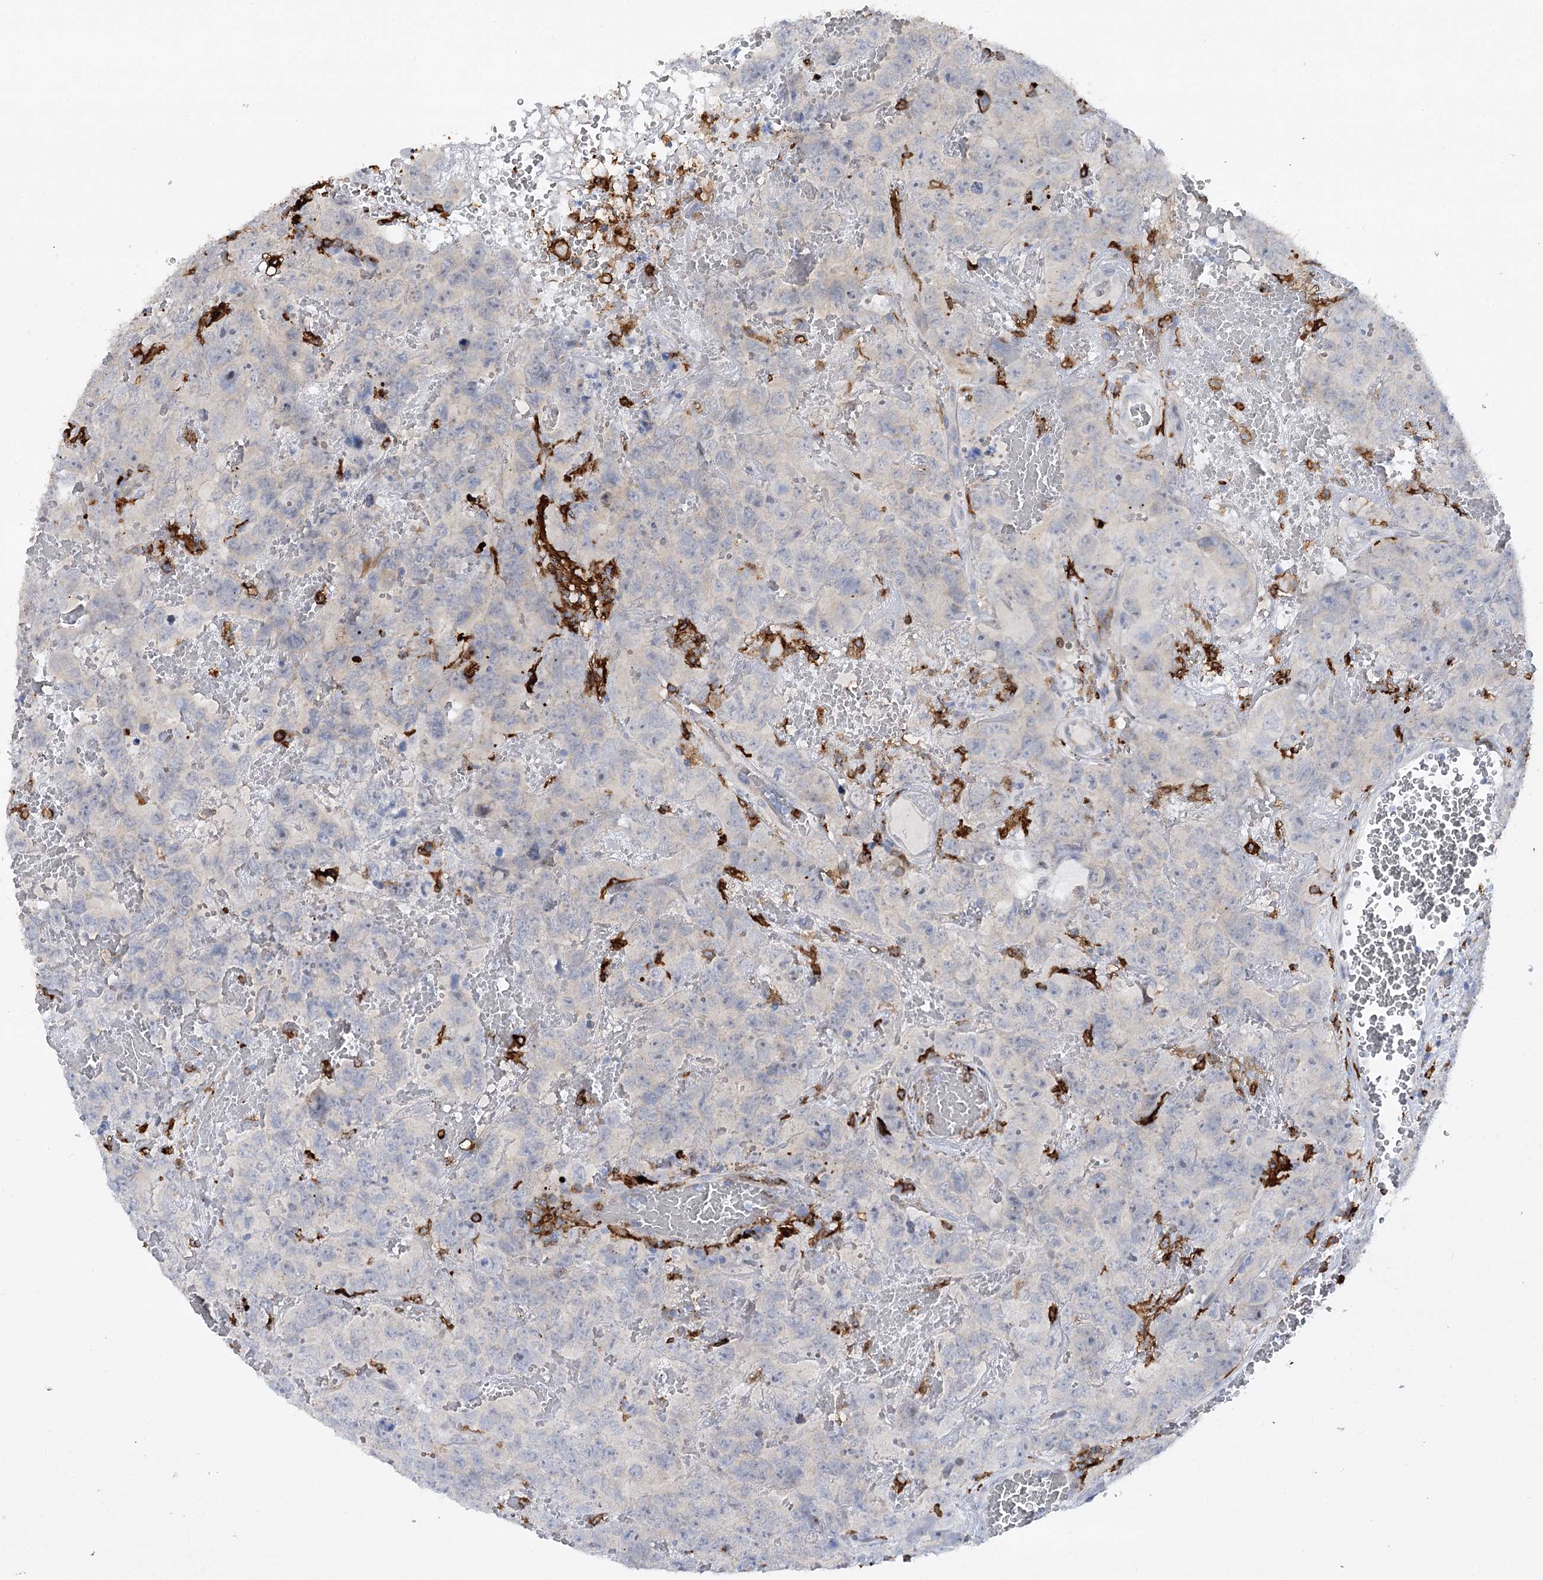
{"staining": {"intensity": "negative", "quantity": "none", "location": "none"}, "tissue": "testis cancer", "cell_type": "Tumor cells", "image_type": "cancer", "snomed": [{"axis": "morphology", "description": "Carcinoma, Embryonal, NOS"}, {"axis": "topography", "description": "Testis"}], "caption": "Immunohistochemistry of testis cancer reveals no expression in tumor cells. (DAB immunohistochemistry visualized using brightfield microscopy, high magnification).", "gene": "PIWIL4", "patient": {"sex": "male", "age": 45}}